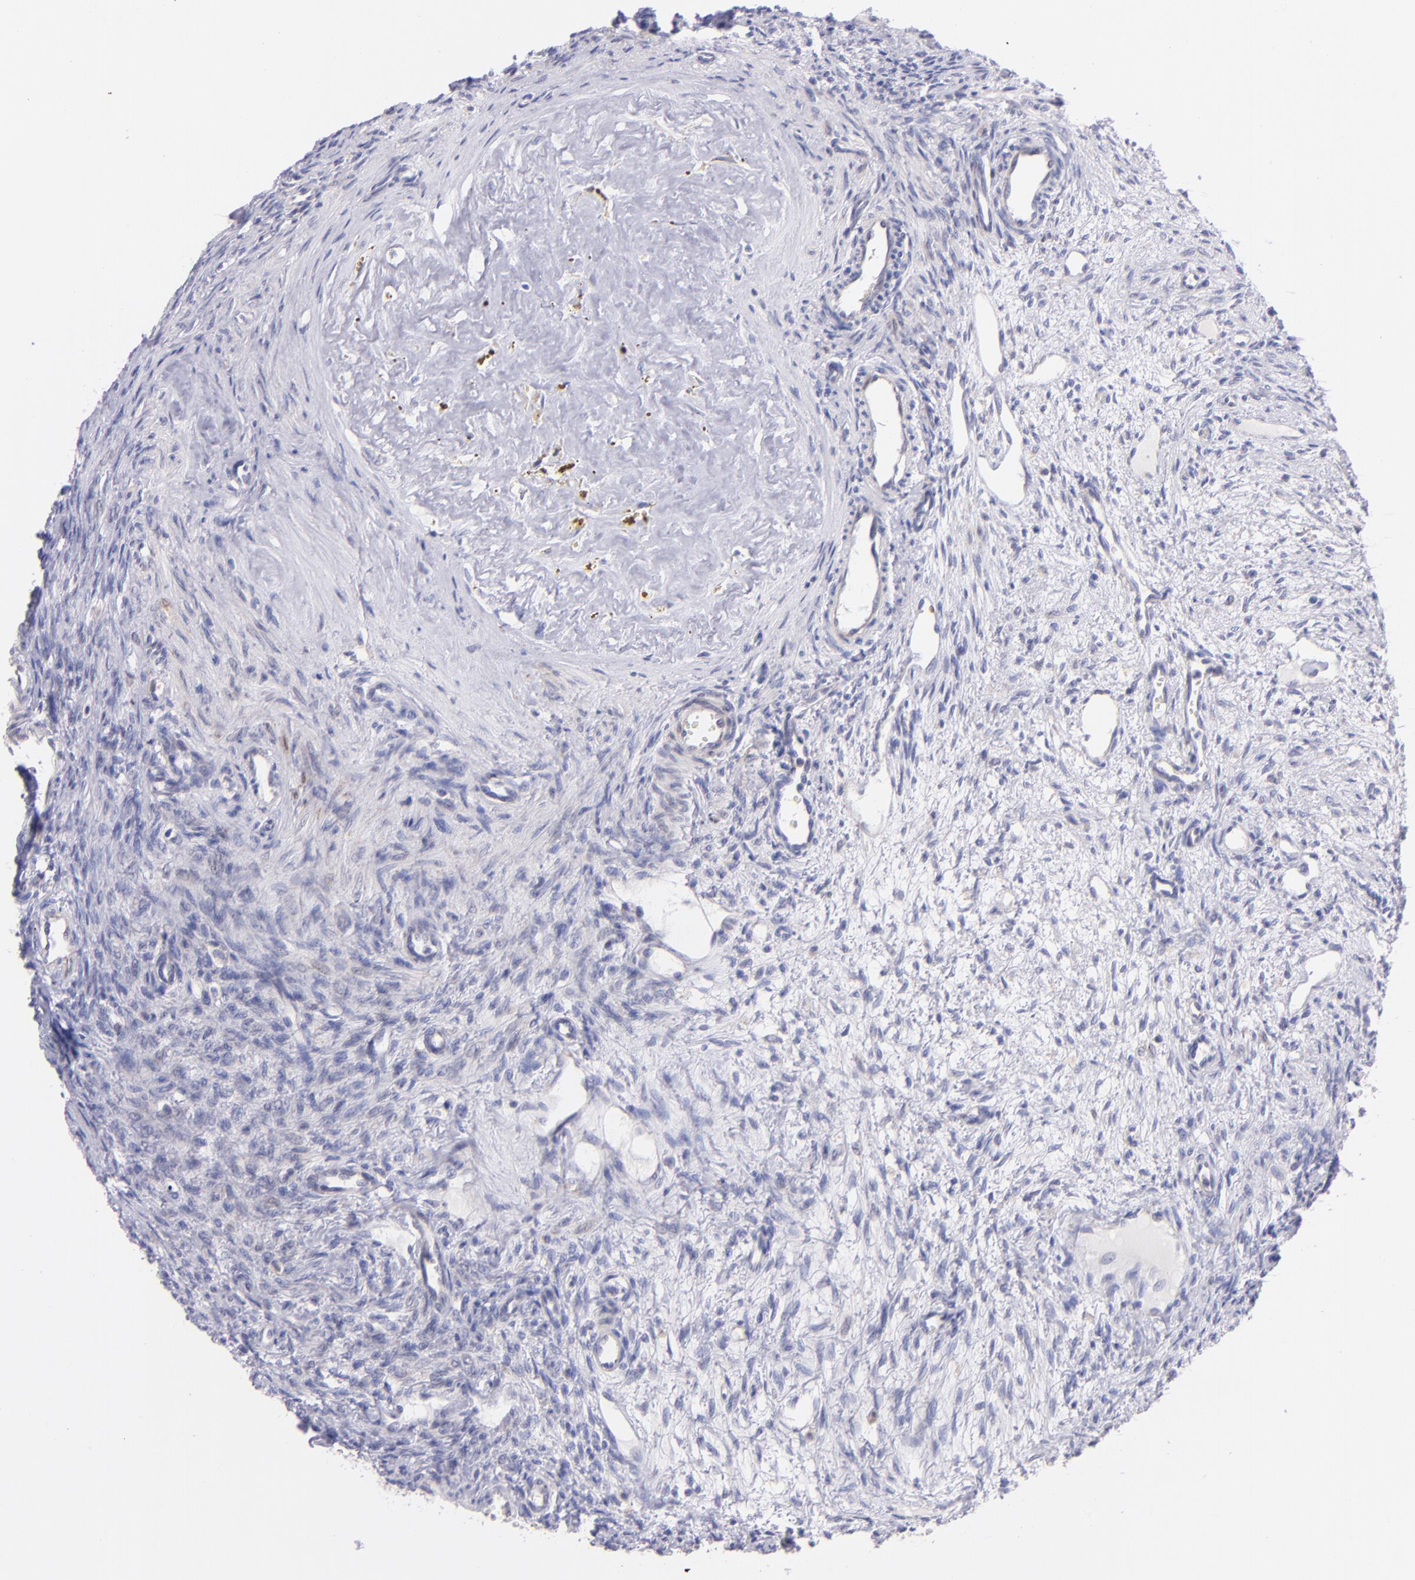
{"staining": {"intensity": "negative", "quantity": "none", "location": "none"}, "tissue": "ovary", "cell_type": "Follicle cells", "image_type": "normal", "snomed": [{"axis": "morphology", "description": "Normal tissue, NOS"}, {"axis": "topography", "description": "Ovary"}], "caption": "Immunohistochemical staining of unremarkable ovary displays no significant positivity in follicle cells. (Immunohistochemistry (ihc), brightfield microscopy, high magnification).", "gene": "RET", "patient": {"sex": "female", "age": 33}}